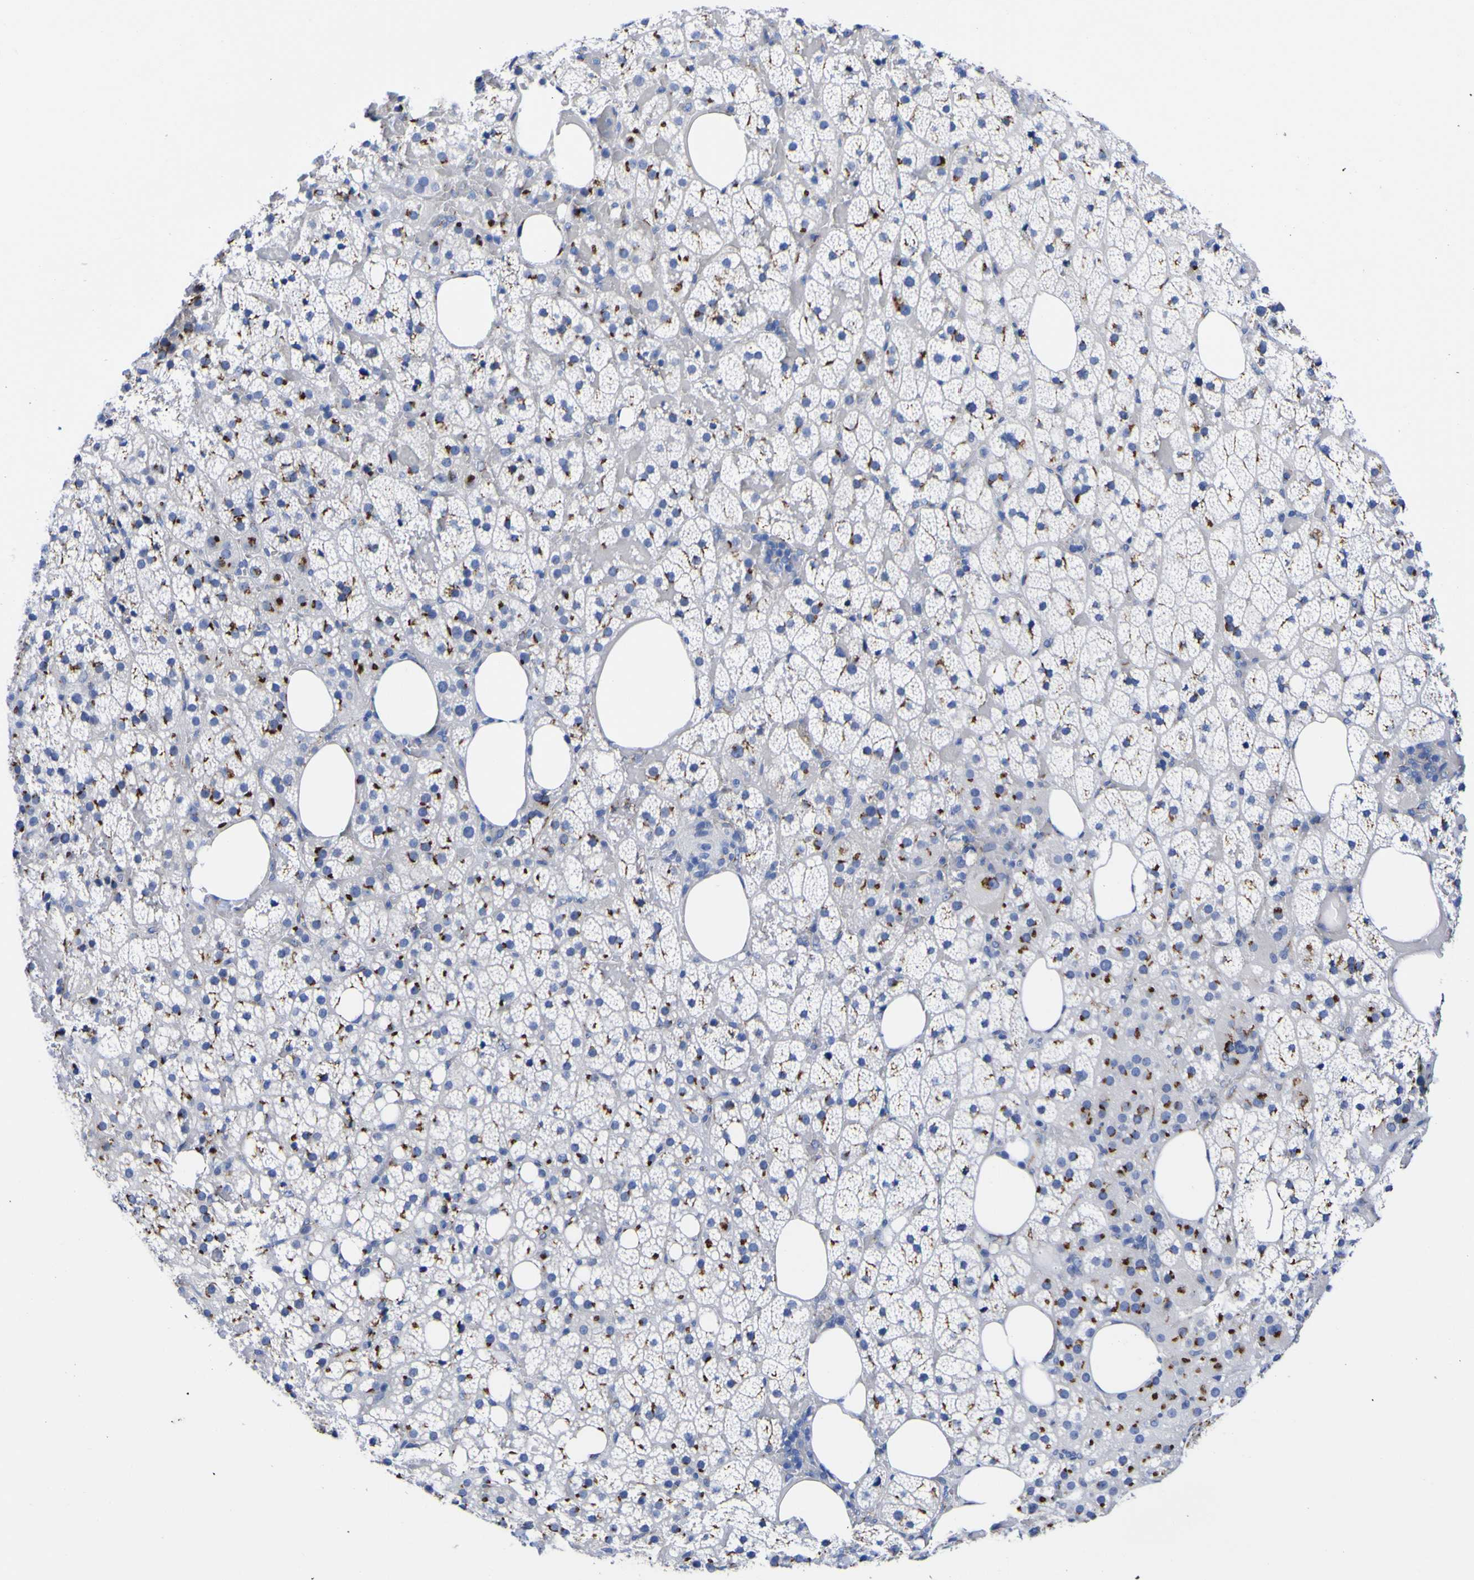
{"staining": {"intensity": "moderate", "quantity": "25%-75%", "location": "cytoplasmic/membranous"}, "tissue": "adrenal gland", "cell_type": "Glandular cells", "image_type": "normal", "snomed": [{"axis": "morphology", "description": "Normal tissue, NOS"}, {"axis": "topography", "description": "Adrenal gland"}], "caption": "Adrenal gland was stained to show a protein in brown. There is medium levels of moderate cytoplasmic/membranous positivity in about 25%-75% of glandular cells. (DAB (3,3'-diaminobenzidine) = brown stain, brightfield microscopy at high magnification).", "gene": "GOLM1", "patient": {"sex": "female", "age": 59}}